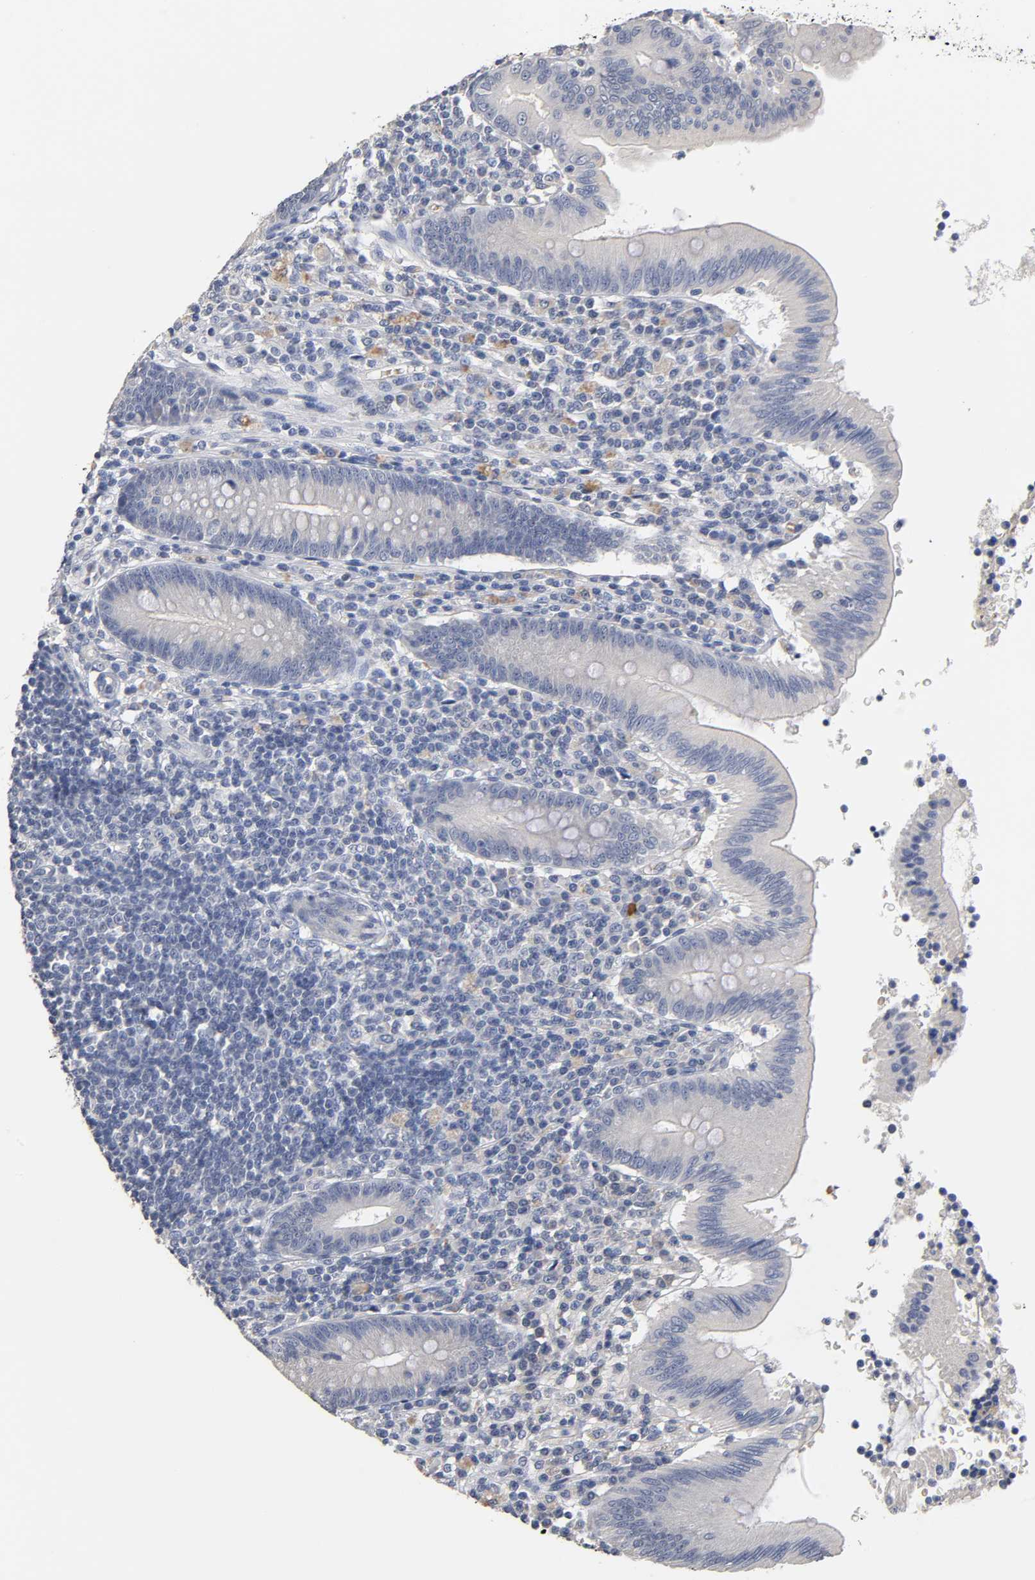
{"staining": {"intensity": "negative", "quantity": "none", "location": "none"}, "tissue": "appendix", "cell_type": "Glandular cells", "image_type": "normal", "snomed": [{"axis": "morphology", "description": "Normal tissue, NOS"}, {"axis": "morphology", "description": "Inflammation, NOS"}, {"axis": "topography", "description": "Appendix"}], "caption": "High magnification brightfield microscopy of benign appendix stained with DAB (3,3'-diaminobenzidine) (brown) and counterstained with hematoxylin (blue): glandular cells show no significant positivity. (DAB (3,3'-diaminobenzidine) immunohistochemistry, high magnification).", "gene": "OVOL1", "patient": {"sex": "male", "age": 46}}